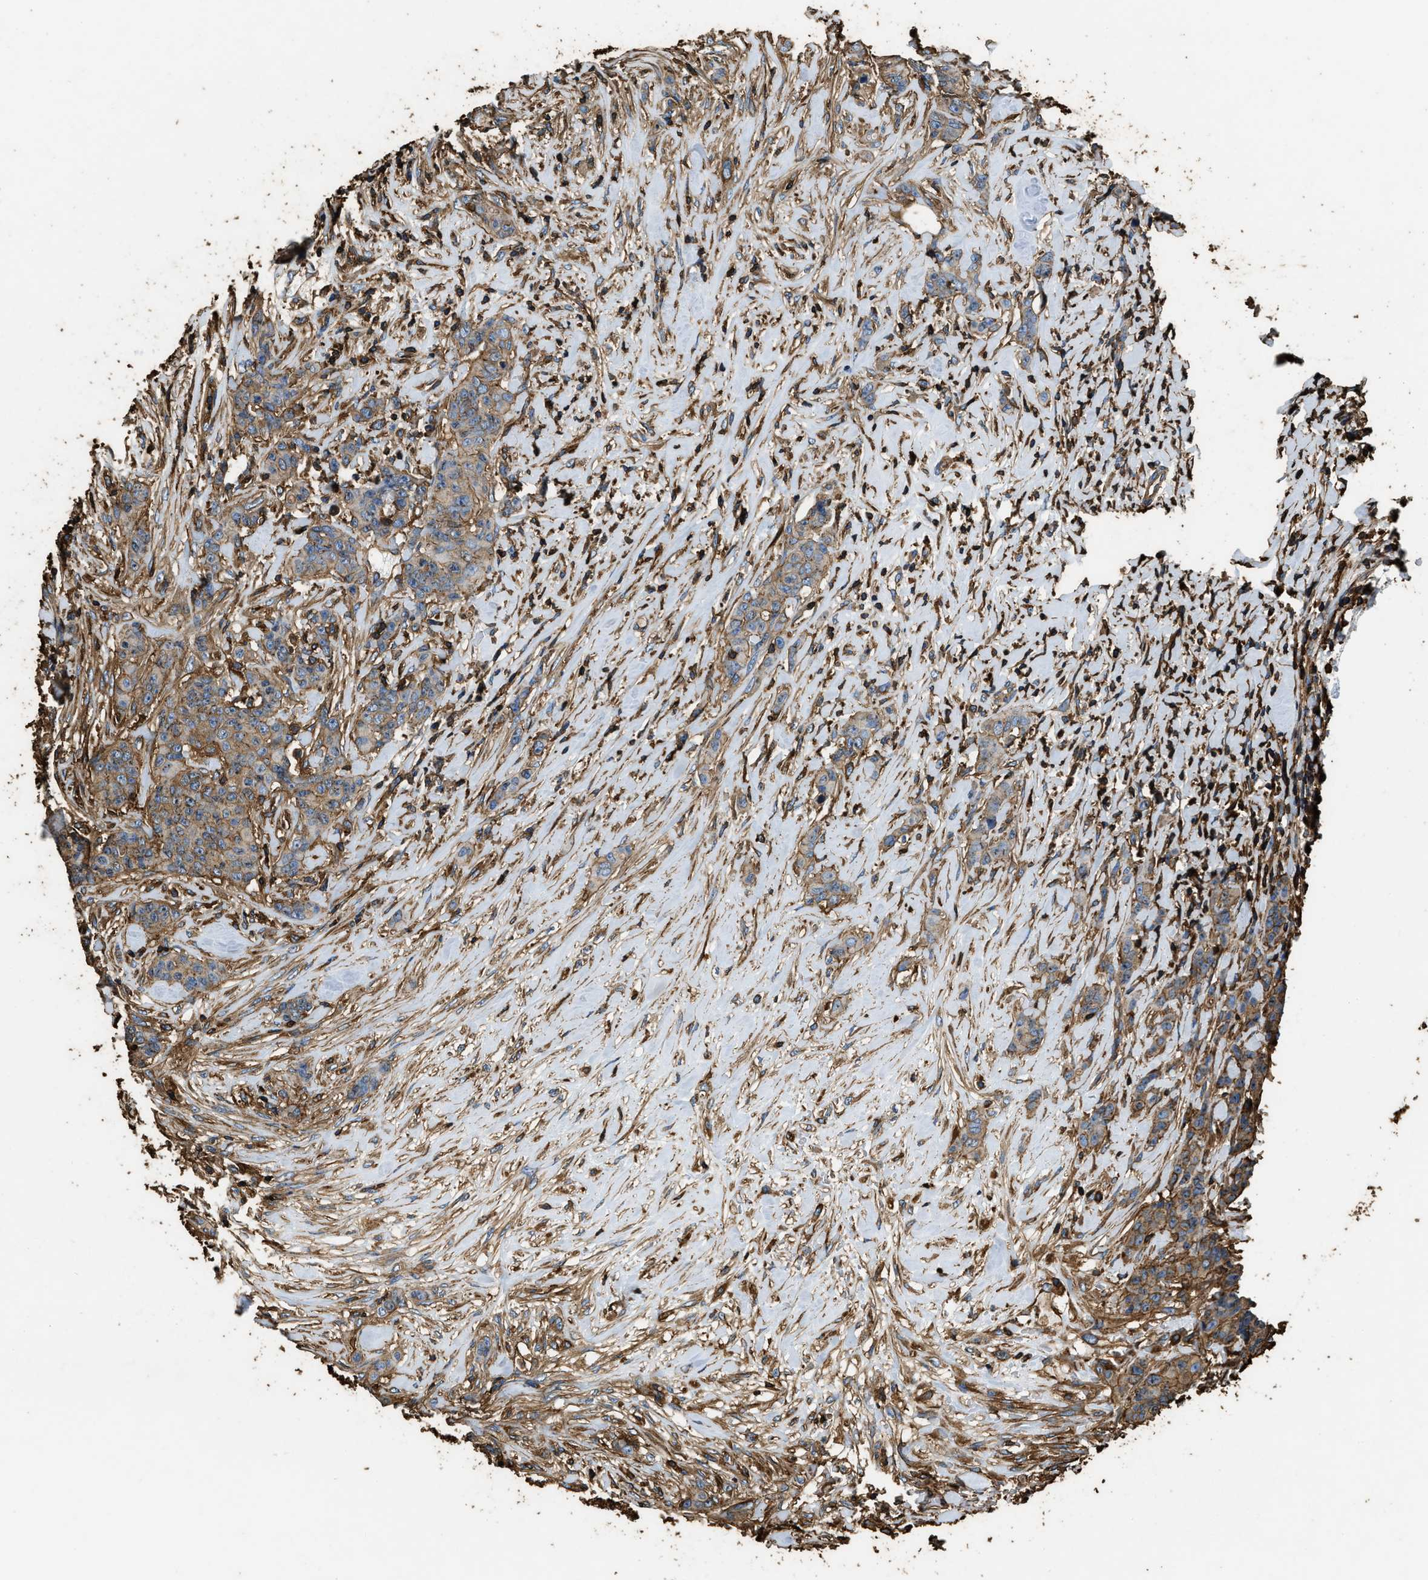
{"staining": {"intensity": "moderate", "quantity": ">75%", "location": "cytoplasmic/membranous"}, "tissue": "breast cancer", "cell_type": "Tumor cells", "image_type": "cancer", "snomed": [{"axis": "morphology", "description": "Duct carcinoma"}, {"axis": "topography", "description": "Breast"}], "caption": "Breast cancer (invasive ductal carcinoma) was stained to show a protein in brown. There is medium levels of moderate cytoplasmic/membranous staining in approximately >75% of tumor cells. The staining was performed using DAB to visualize the protein expression in brown, while the nuclei were stained in blue with hematoxylin (Magnification: 20x).", "gene": "ACCS", "patient": {"sex": "female", "age": 40}}